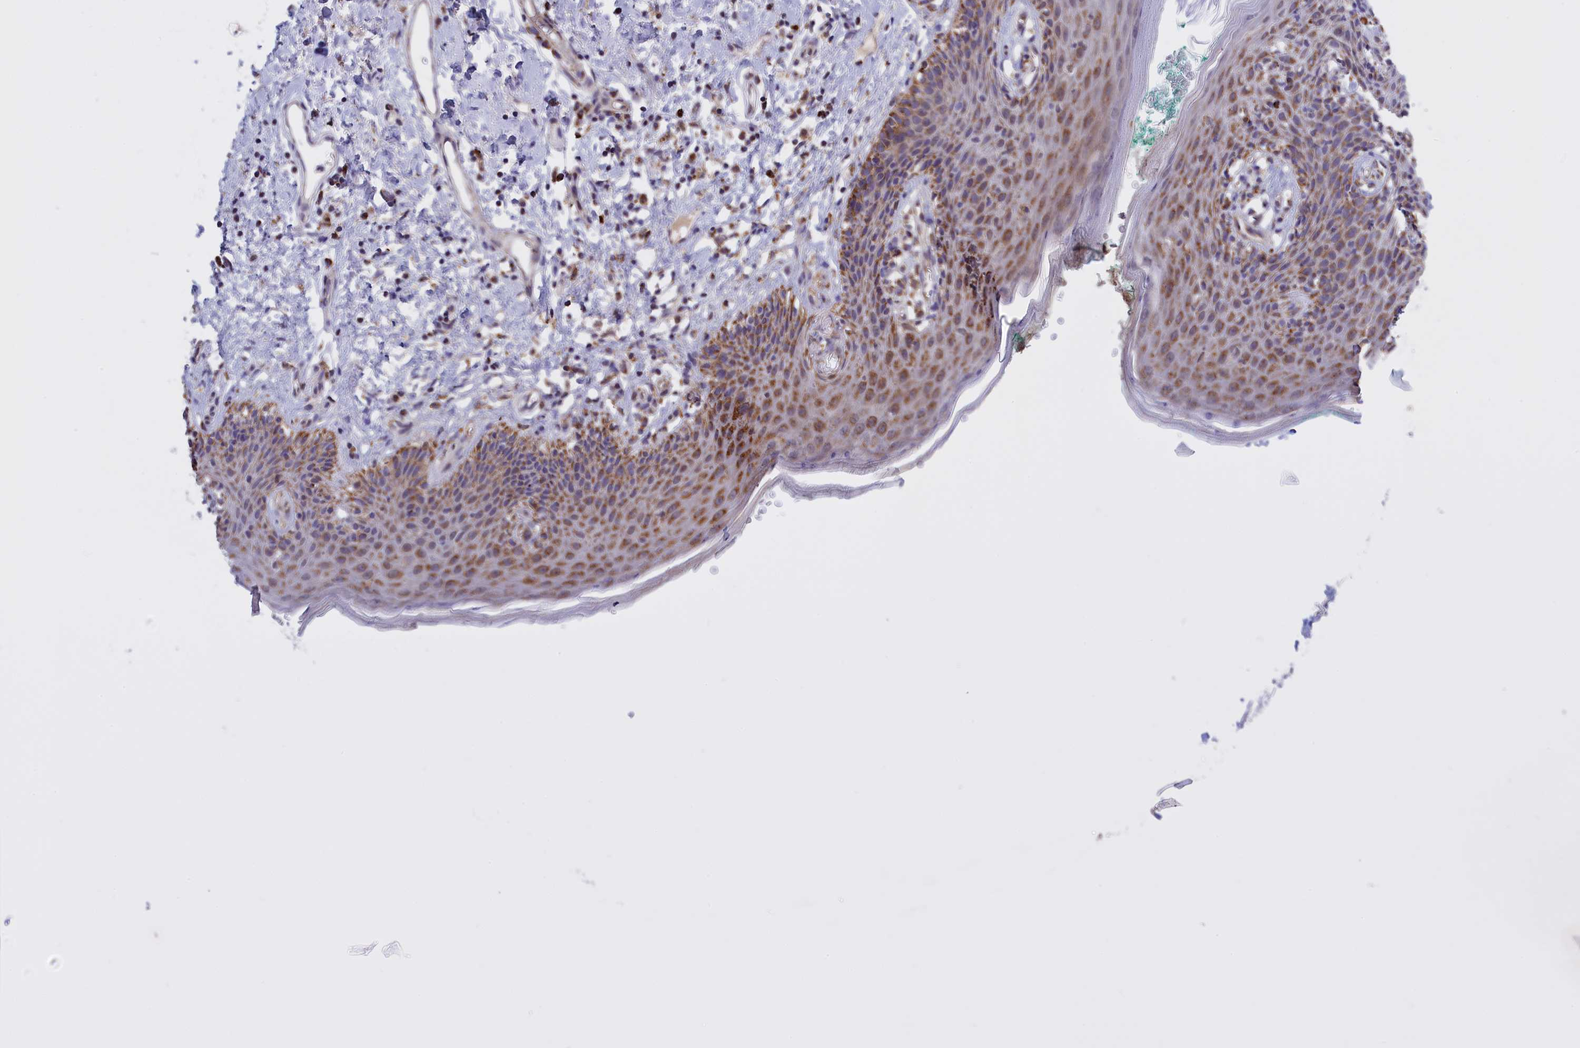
{"staining": {"intensity": "moderate", "quantity": ">75%", "location": "cytoplasmic/membranous"}, "tissue": "skin", "cell_type": "Epidermal cells", "image_type": "normal", "snomed": [{"axis": "morphology", "description": "Normal tissue, NOS"}, {"axis": "topography", "description": "Vulva"}], "caption": "Skin stained with a protein marker demonstrates moderate staining in epidermal cells.", "gene": "FAM149B1", "patient": {"sex": "female", "age": 66}}